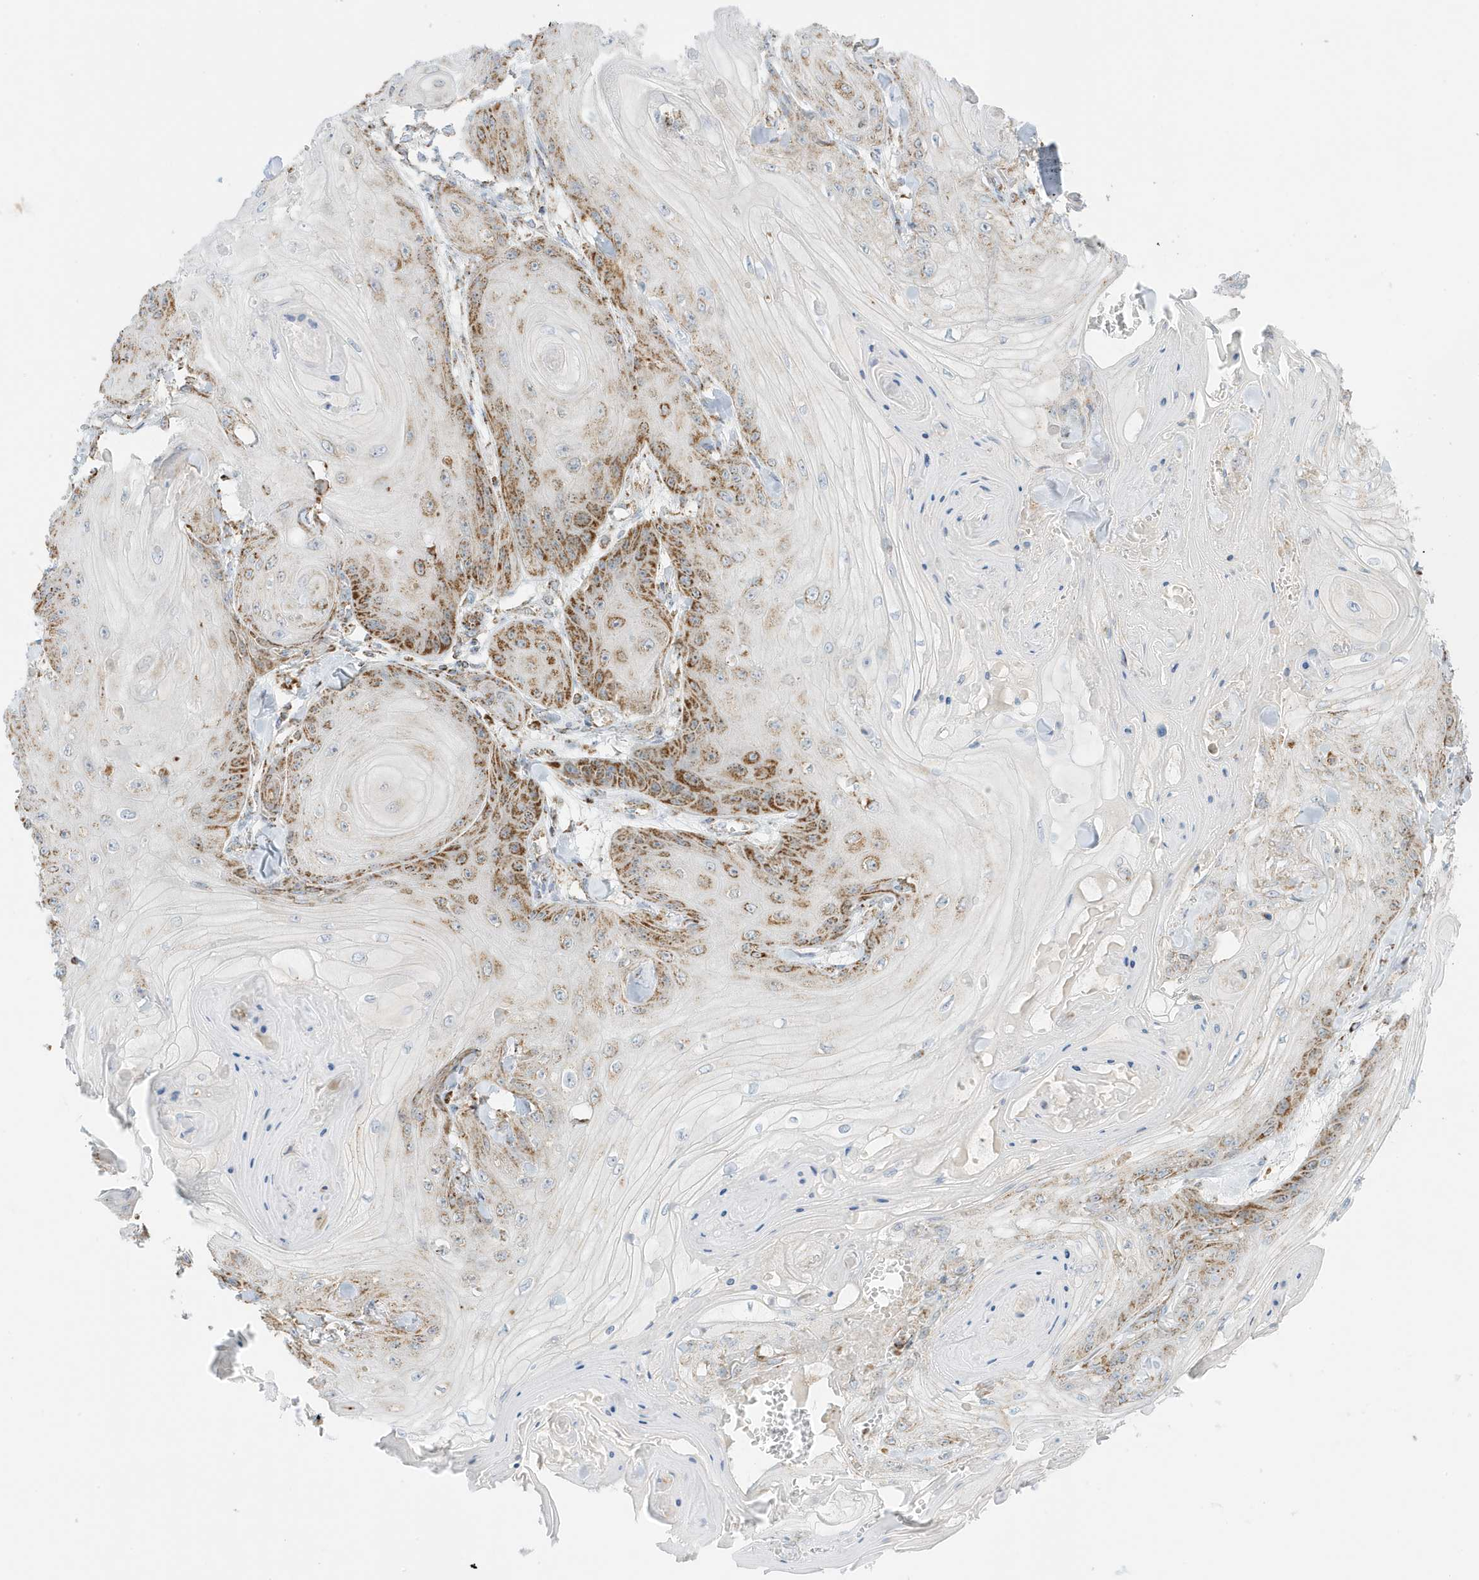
{"staining": {"intensity": "moderate", "quantity": ">75%", "location": "cytoplasmic/membranous"}, "tissue": "skin cancer", "cell_type": "Tumor cells", "image_type": "cancer", "snomed": [{"axis": "morphology", "description": "Squamous cell carcinoma, NOS"}, {"axis": "topography", "description": "Skin"}], "caption": "IHC image of human squamous cell carcinoma (skin) stained for a protein (brown), which demonstrates medium levels of moderate cytoplasmic/membranous positivity in approximately >75% of tumor cells.", "gene": "ATP5ME", "patient": {"sex": "male", "age": 74}}